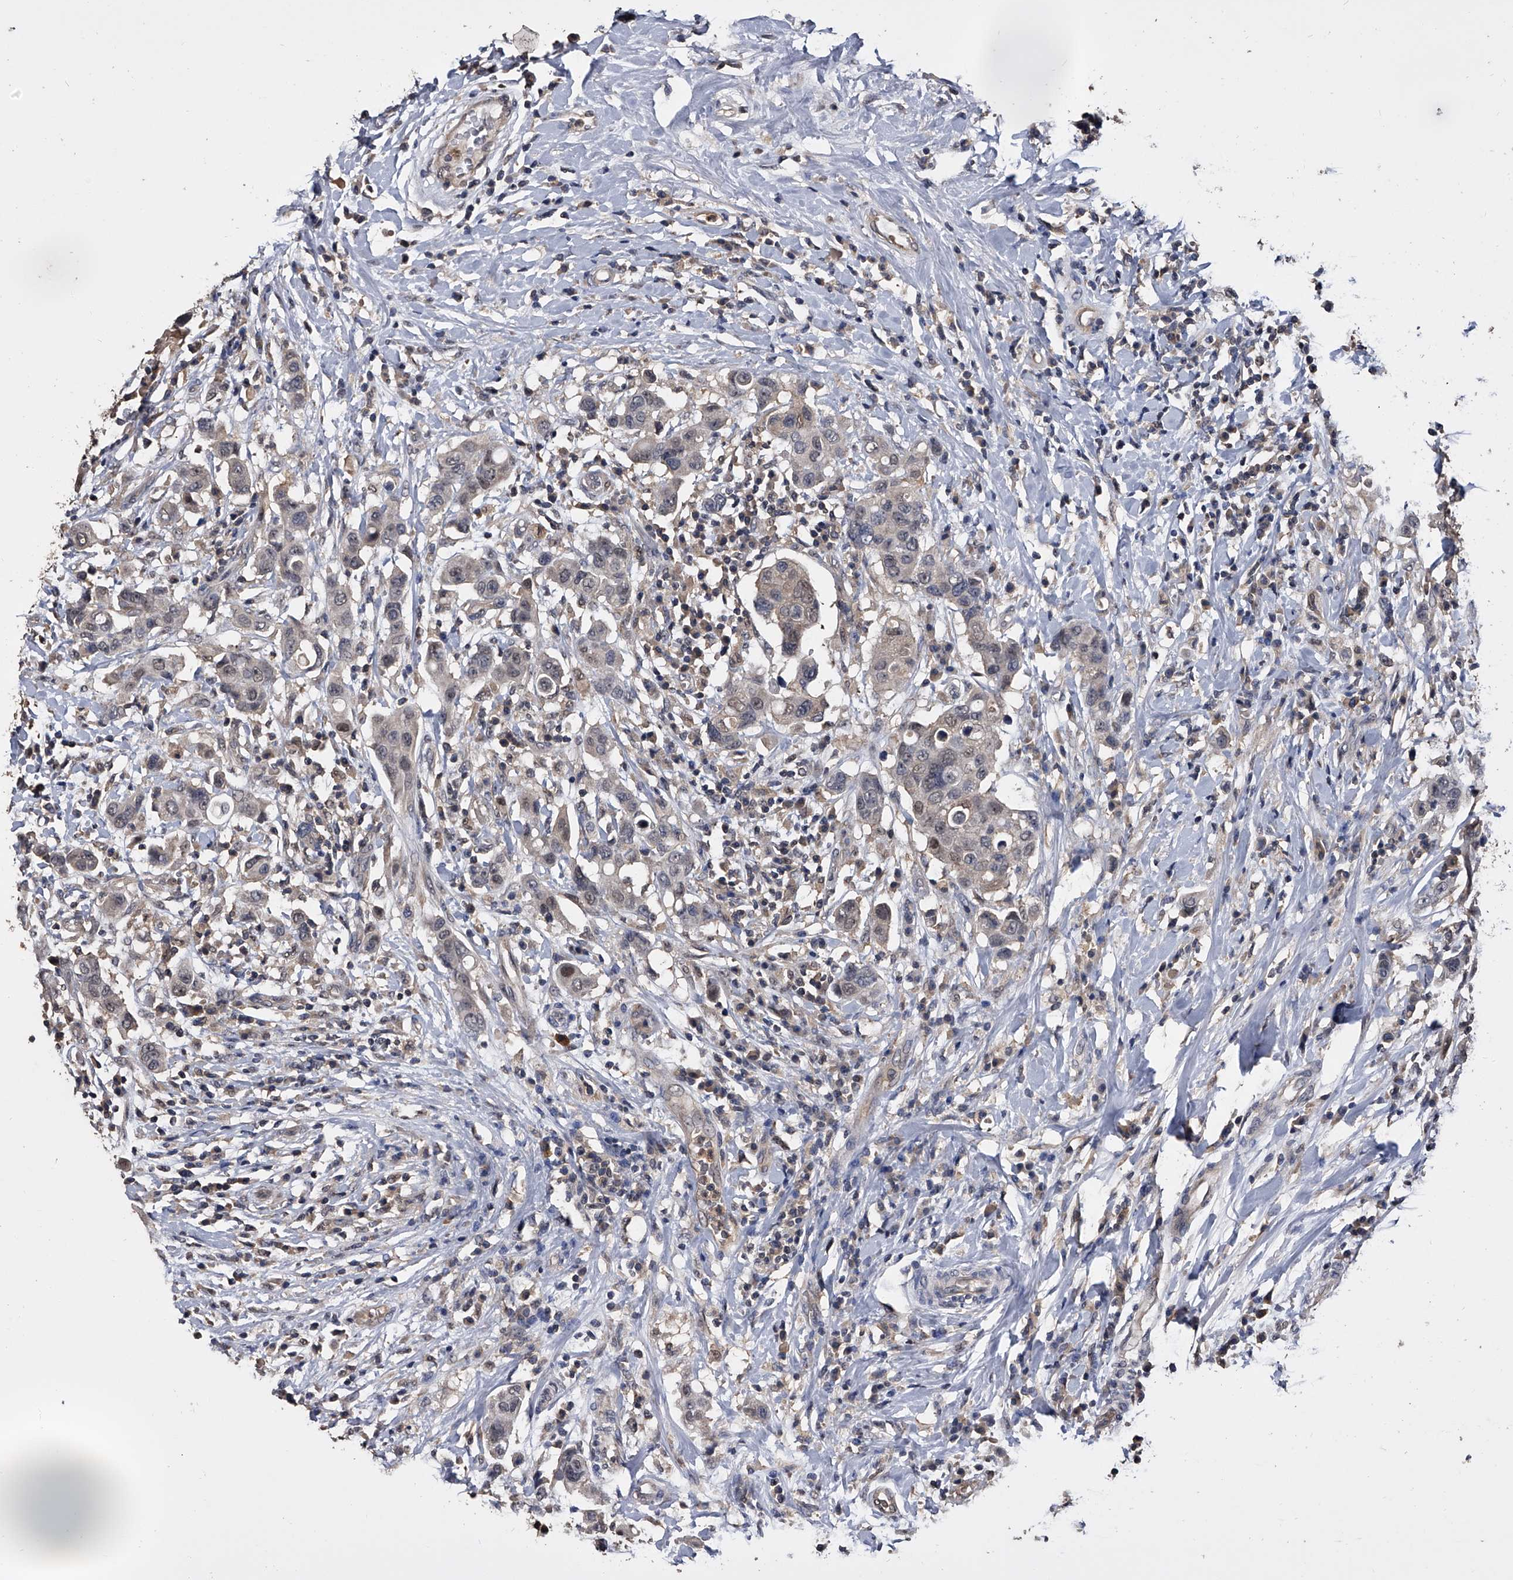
{"staining": {"intensity": "negative", "quantity": "none", "location": "none"}, "tissue": "breast cancer", "cell_type": "Tumor cells", "image_type": "cancer", "snomed": [{"axis": "morphology", "description": "Duct carcinoma"}, {"axis": "topography", "description": "Breast"}], "caption": "Tumor cells are negative for protein expression in human breast cancer (invasive ductal carcinoma). (DAB IHC, high magnification).", "gene": "EFCAB7", "patient": {"sex": "female", "age": 27}}